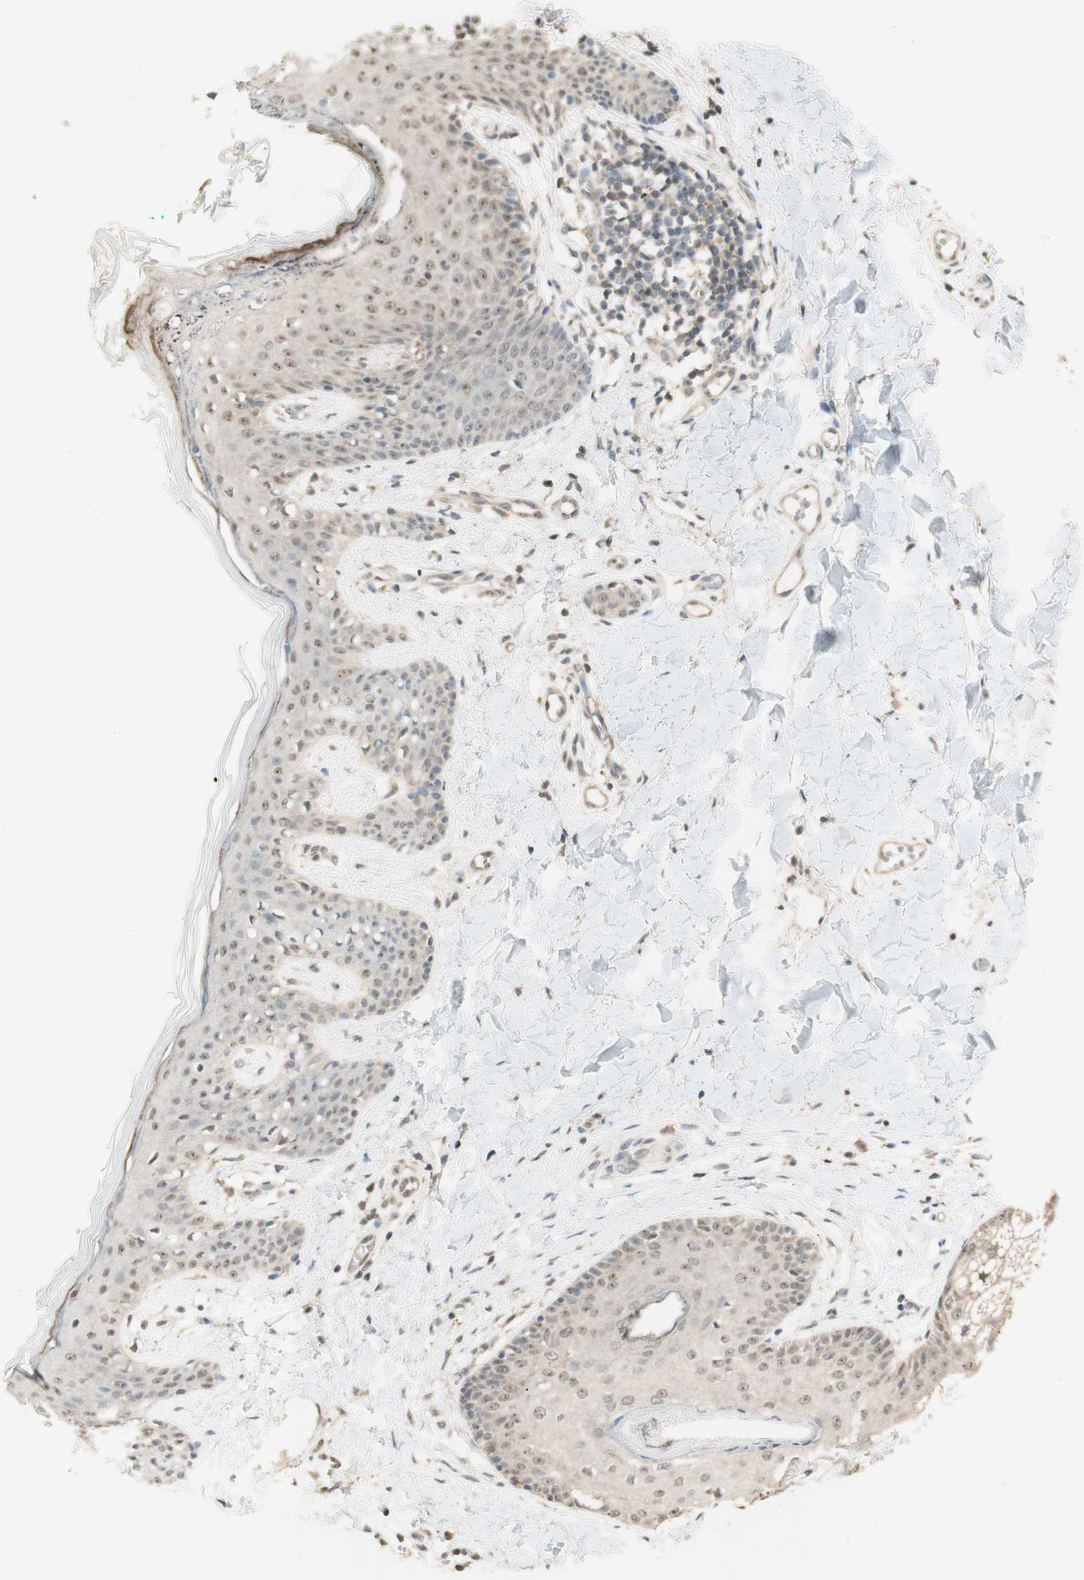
{"staining": {"intensity": "weak", "quantity": "25%-75%", "location": "cytoplasmic/membranous,nuclear"}, "tissue": "skin", "cell_type": "Fibroblasts", "image_type": "normal", "snomed": [{"axis": "morphology", "description": "Normal tissue, NOS"}, {"axis": "topography", "description": "Skin"}], "caption": "Brown immunohistochemical staining in benign skin shows weak cytoplasmic/membranous,nuclear staining in about 25%-75% of fibroblasts. The staining was performed using DAB (3,3'-diaminobenzidine) to visualize the protein expression in brown, while the nuclei were stained in blue with hematoxylin (Magnification: 20x).", "gene": "SPINT2", "patient": {"sex": "male", "age": 16}}